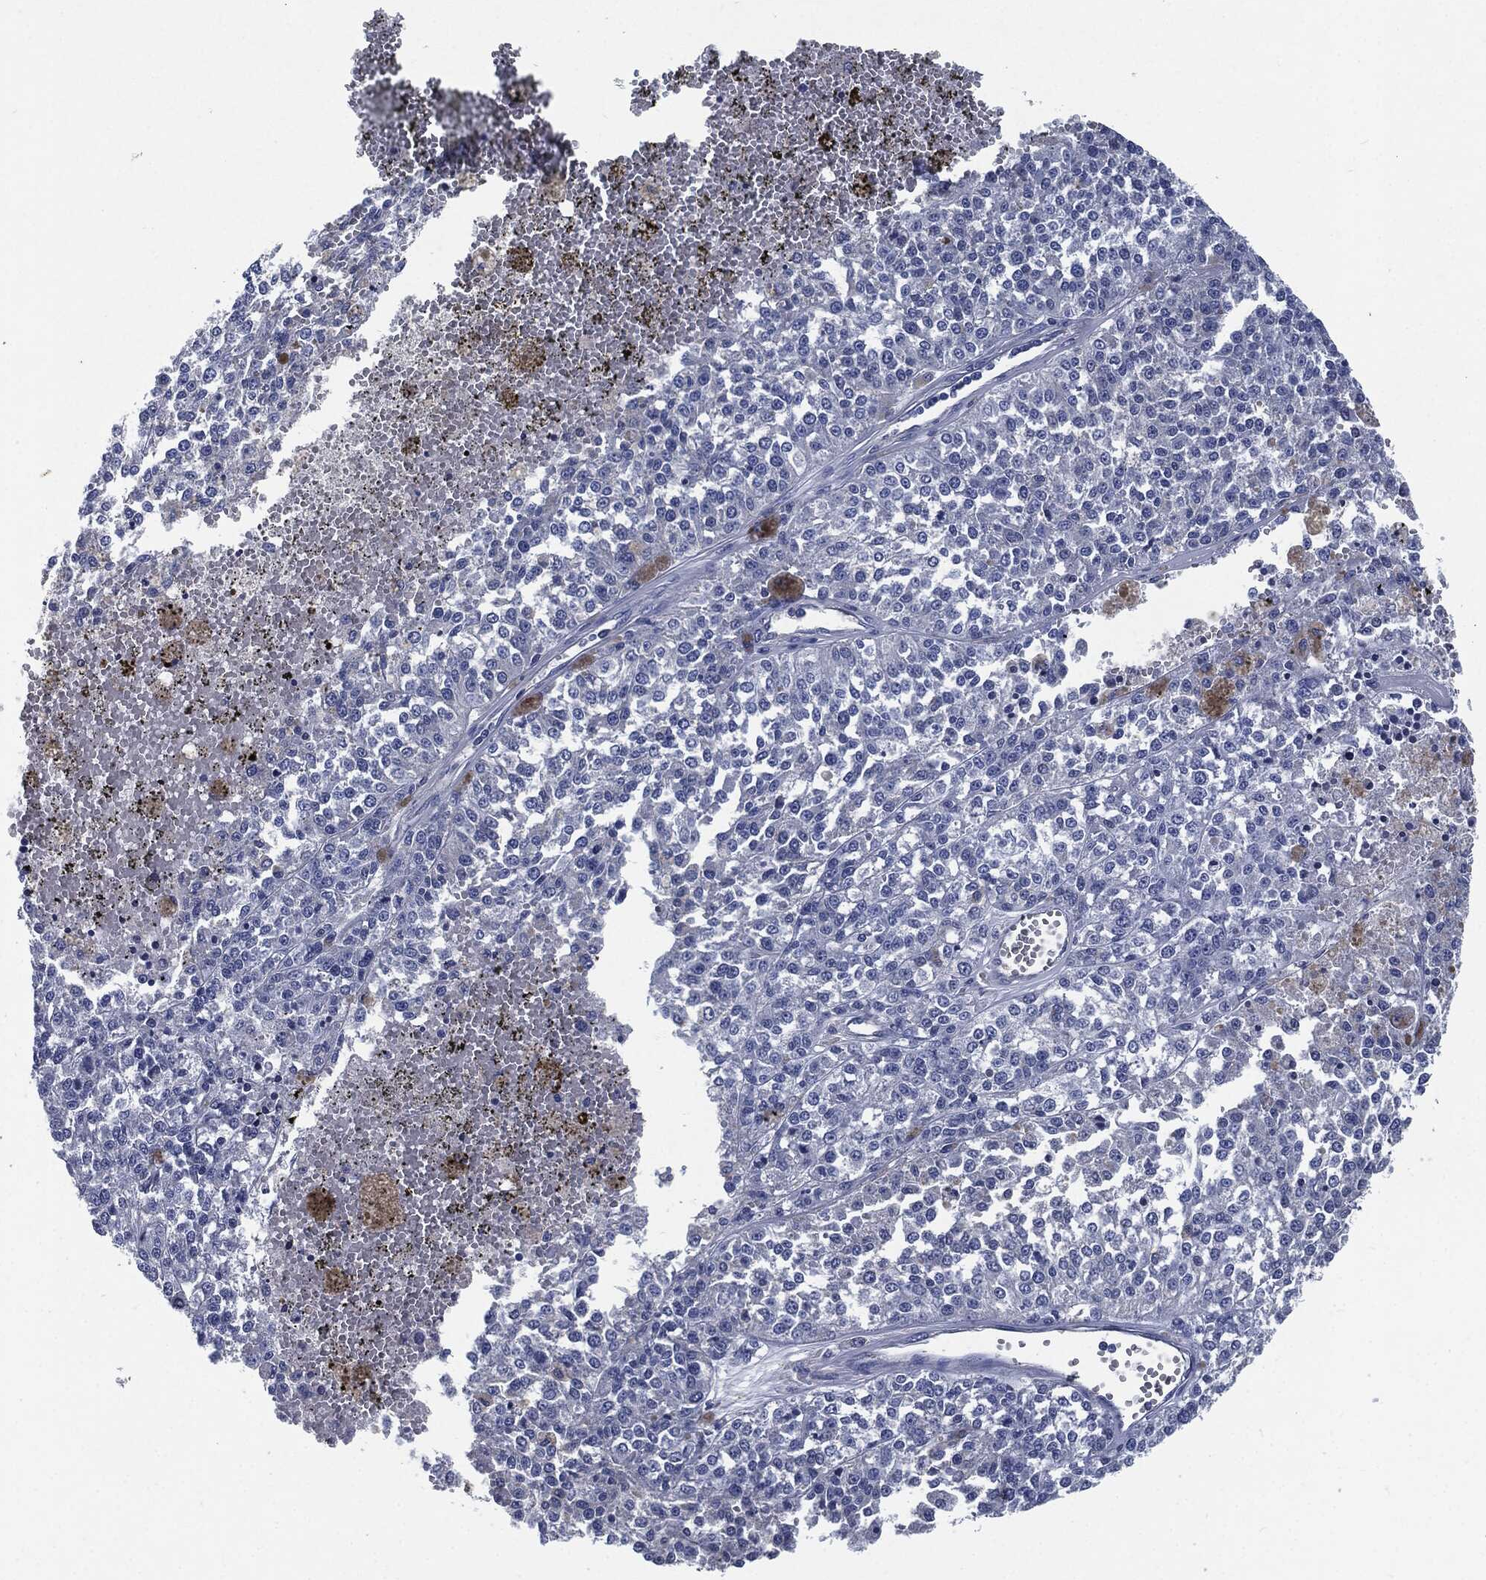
{"staining": {"intensity": "negative", "quantity": "none", "location": "none"}, "tissue": "melanoma", "cell_type": "Tumor cells", "image_type": "cancer", "snomed": [{"axis": "morphology", "description": "Malignant melanoma, Metastatic site"}, {"axis": "topography", "description": "Lymph node"}], "caption": "Histopathology image shows no significant protein staining in tumor cells of malignant melanoma (metastatic site). (DAB (3,3'-diaminobenzidine) immunohistochemistry, high magnification).", "gene": "CD27", "patient": {"sex": "female", "age": 64}}